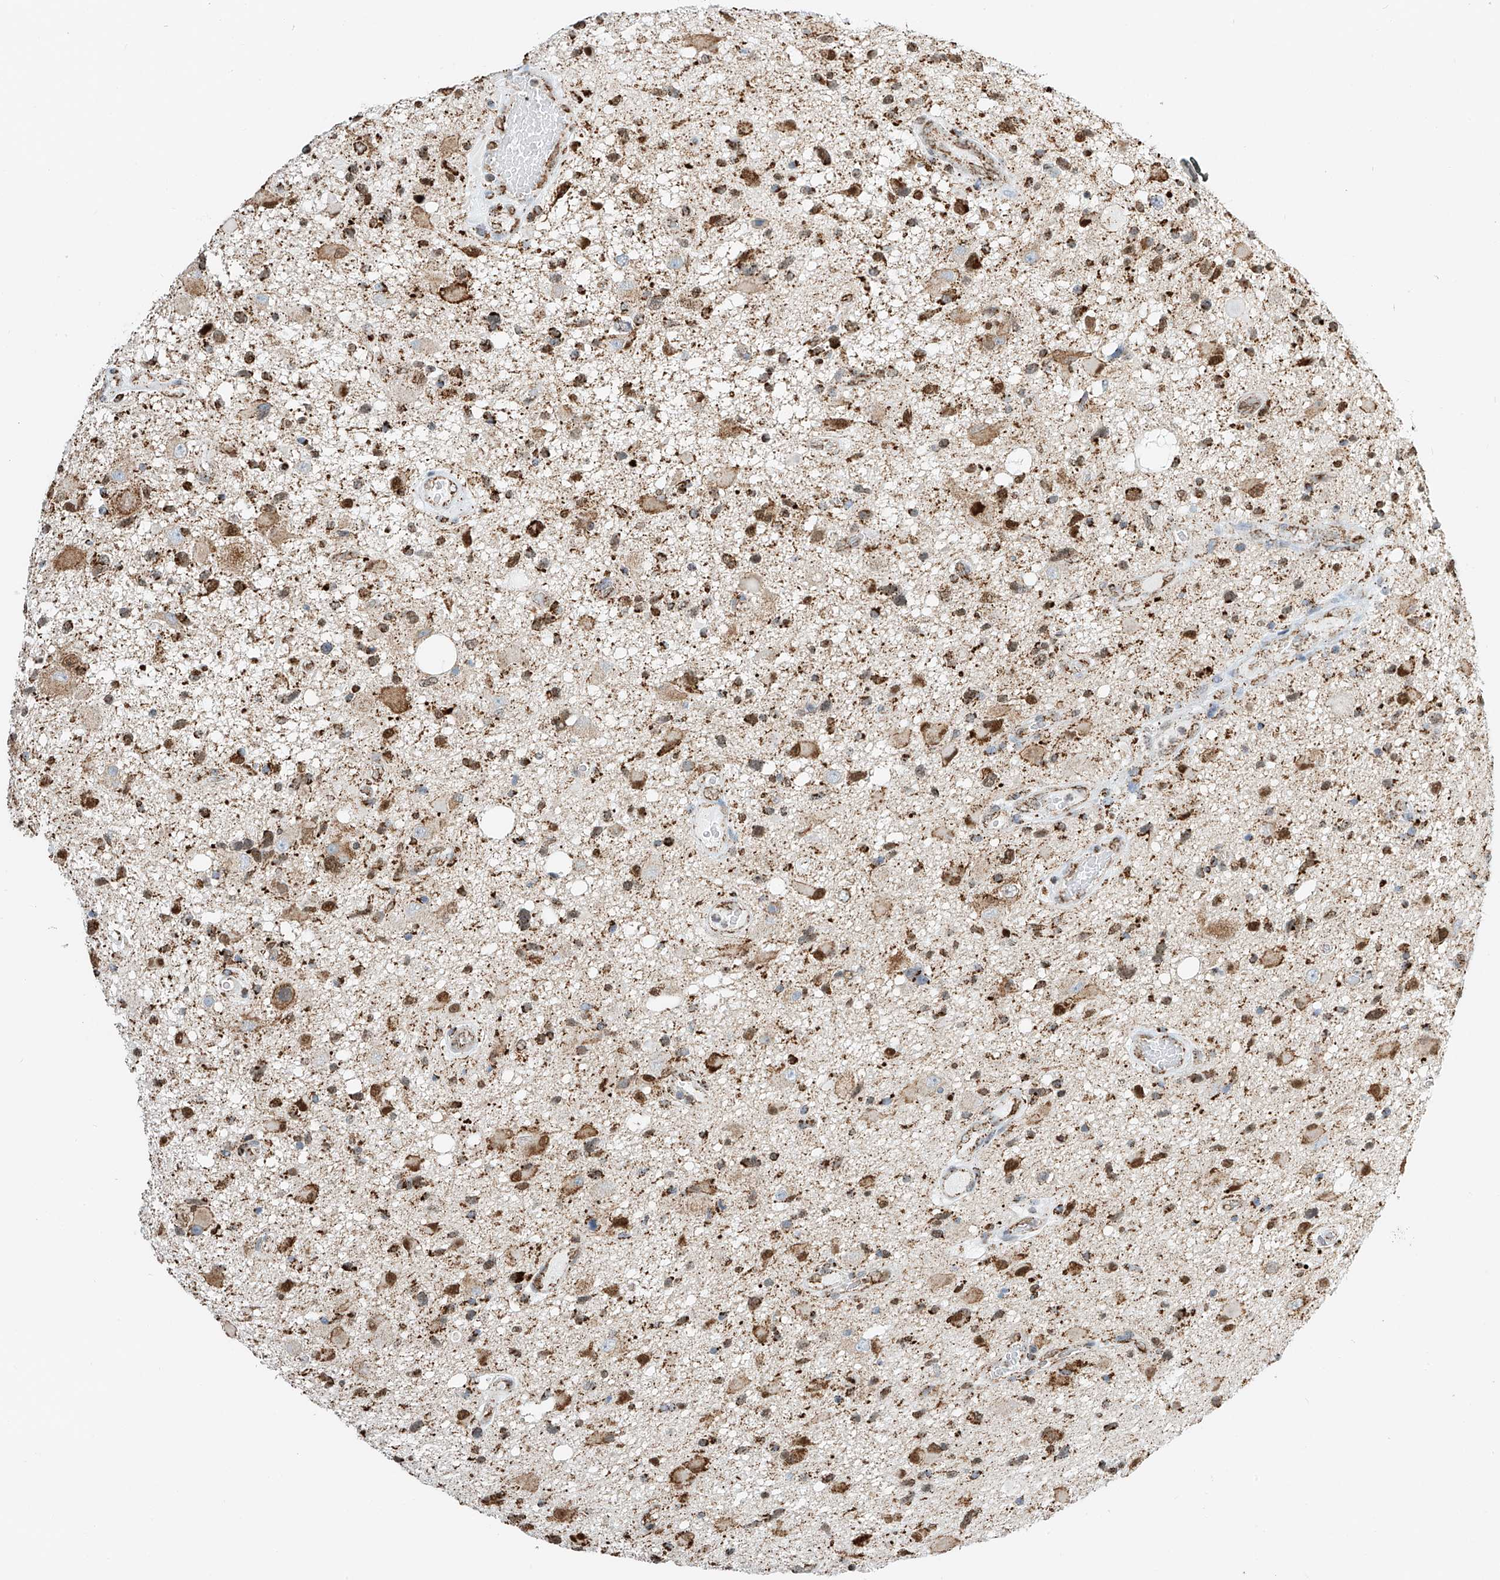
{"staining": {"intensity": "moderate", "quantity": ">75%", "location": "cytoplasmic/membranous"}, "tissue": "glioma", "cell_type": "Tumor cells", "image_type": "cancer", "snomed": [{"axis": "morphology", "description": "Glioma, malignant, High grade"}, {"axis": "topography", "description": "Brain"}], "caption": "Immunohistochemical staining of human glioma exhibits medium levels of moderate cytoplasmic/membranous protein expression in about >75% of tumor cells. The protein of interest is stained brown, and the nuclei are stained in blue (DAB IHC with brightfield microscopy, high magnification).", "gene": "PPA2", "patient": {"sex": "male", "age": 33}}